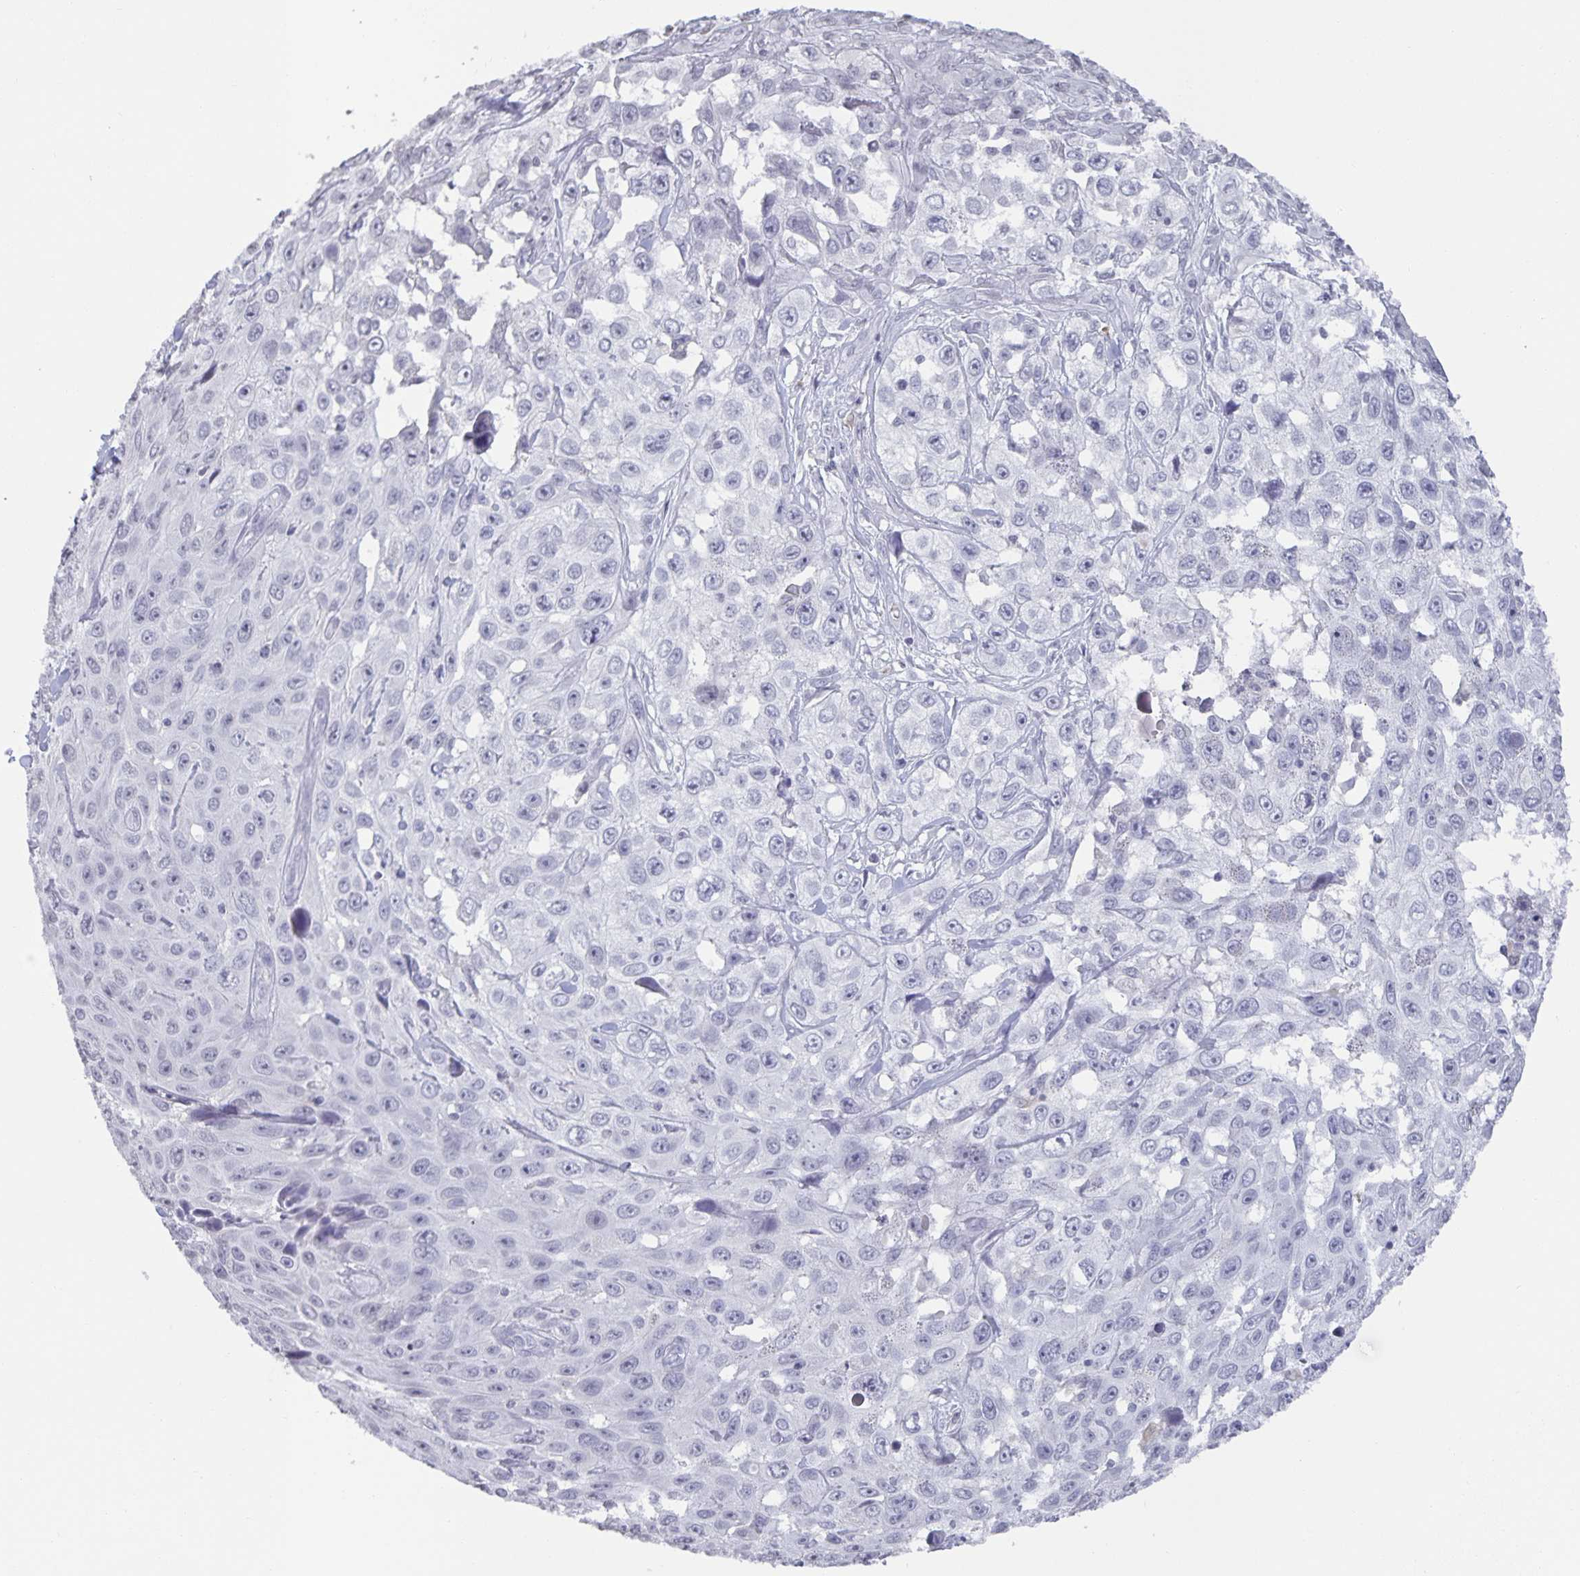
{"staining": {"intensity": "negative", "quantity": "none", "location": "none"}, "tissue": "skin cancer", "cell_type": "Tumor cells", "image_type": "cancer", "snomed": [{"axis": "morphology", "description": "Squamous cell carcinoma, NOS"}, {"axis": "topography", "description": "Skin"}], "caption": "Immunohistochemistry (IHC) of skin cancer exhibits no positivity in tumor cells.", "gene": "AQP4", "patient": {"sex": "male", "age": 82}}